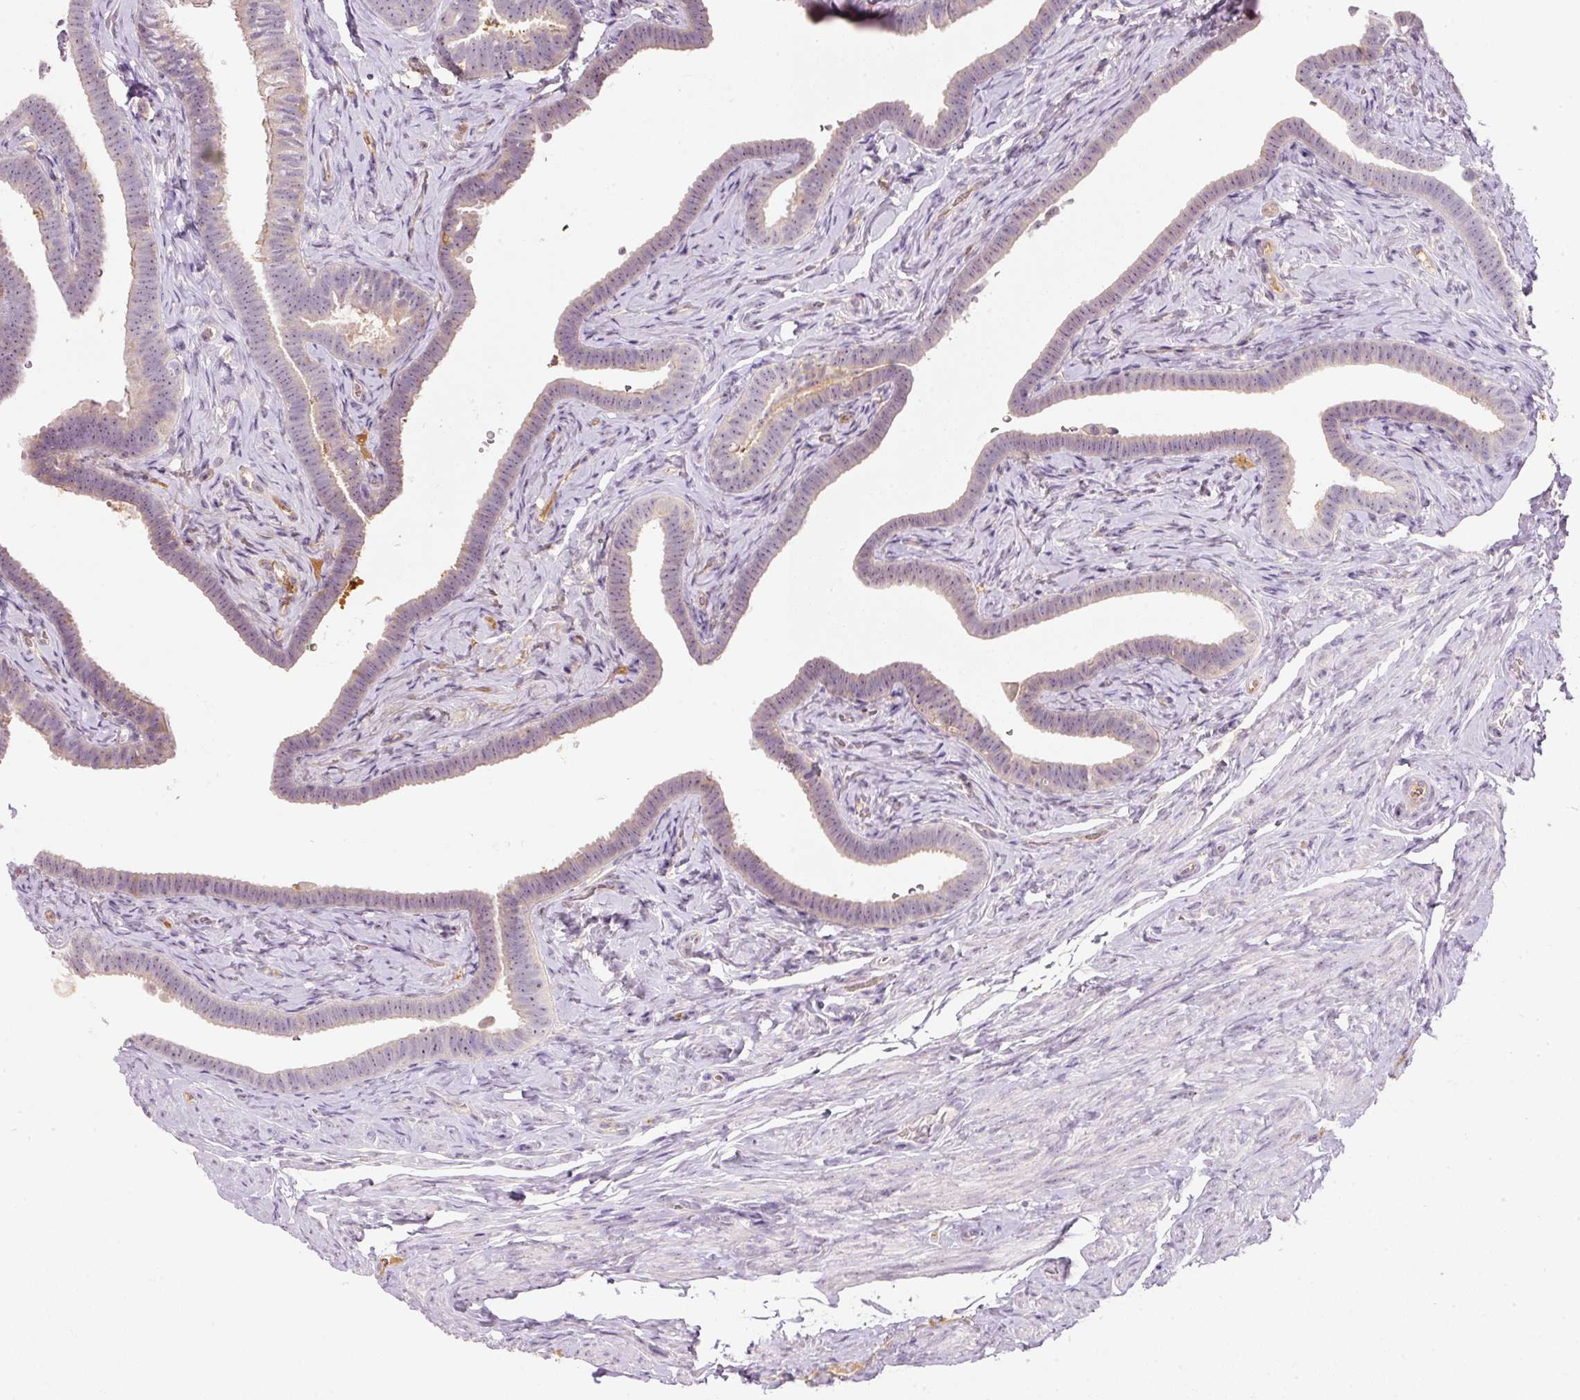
{"staining": {"intensity": "weak", "quantity": "25%-75%", "location": "cytoplasmic/membranous,nuclear"}, "tissue": "fallopian tube", "cell_type": "Glandular cells", "image_type": "normal", "snomed": [{"axis": "morphology", "description": "Normal tissue, NOS"}, {"axis": "topography", "description": "Fallopian tube"}], "caption": "Brown immunohistochemical staining in unremarkable human fallopian tube shows weak cytoplasmic/membranous,nuclear staining in about 25%-75% of glandular cells.", "gene": "TMEM37", "patient": {"sex": "female", "age": 69}}